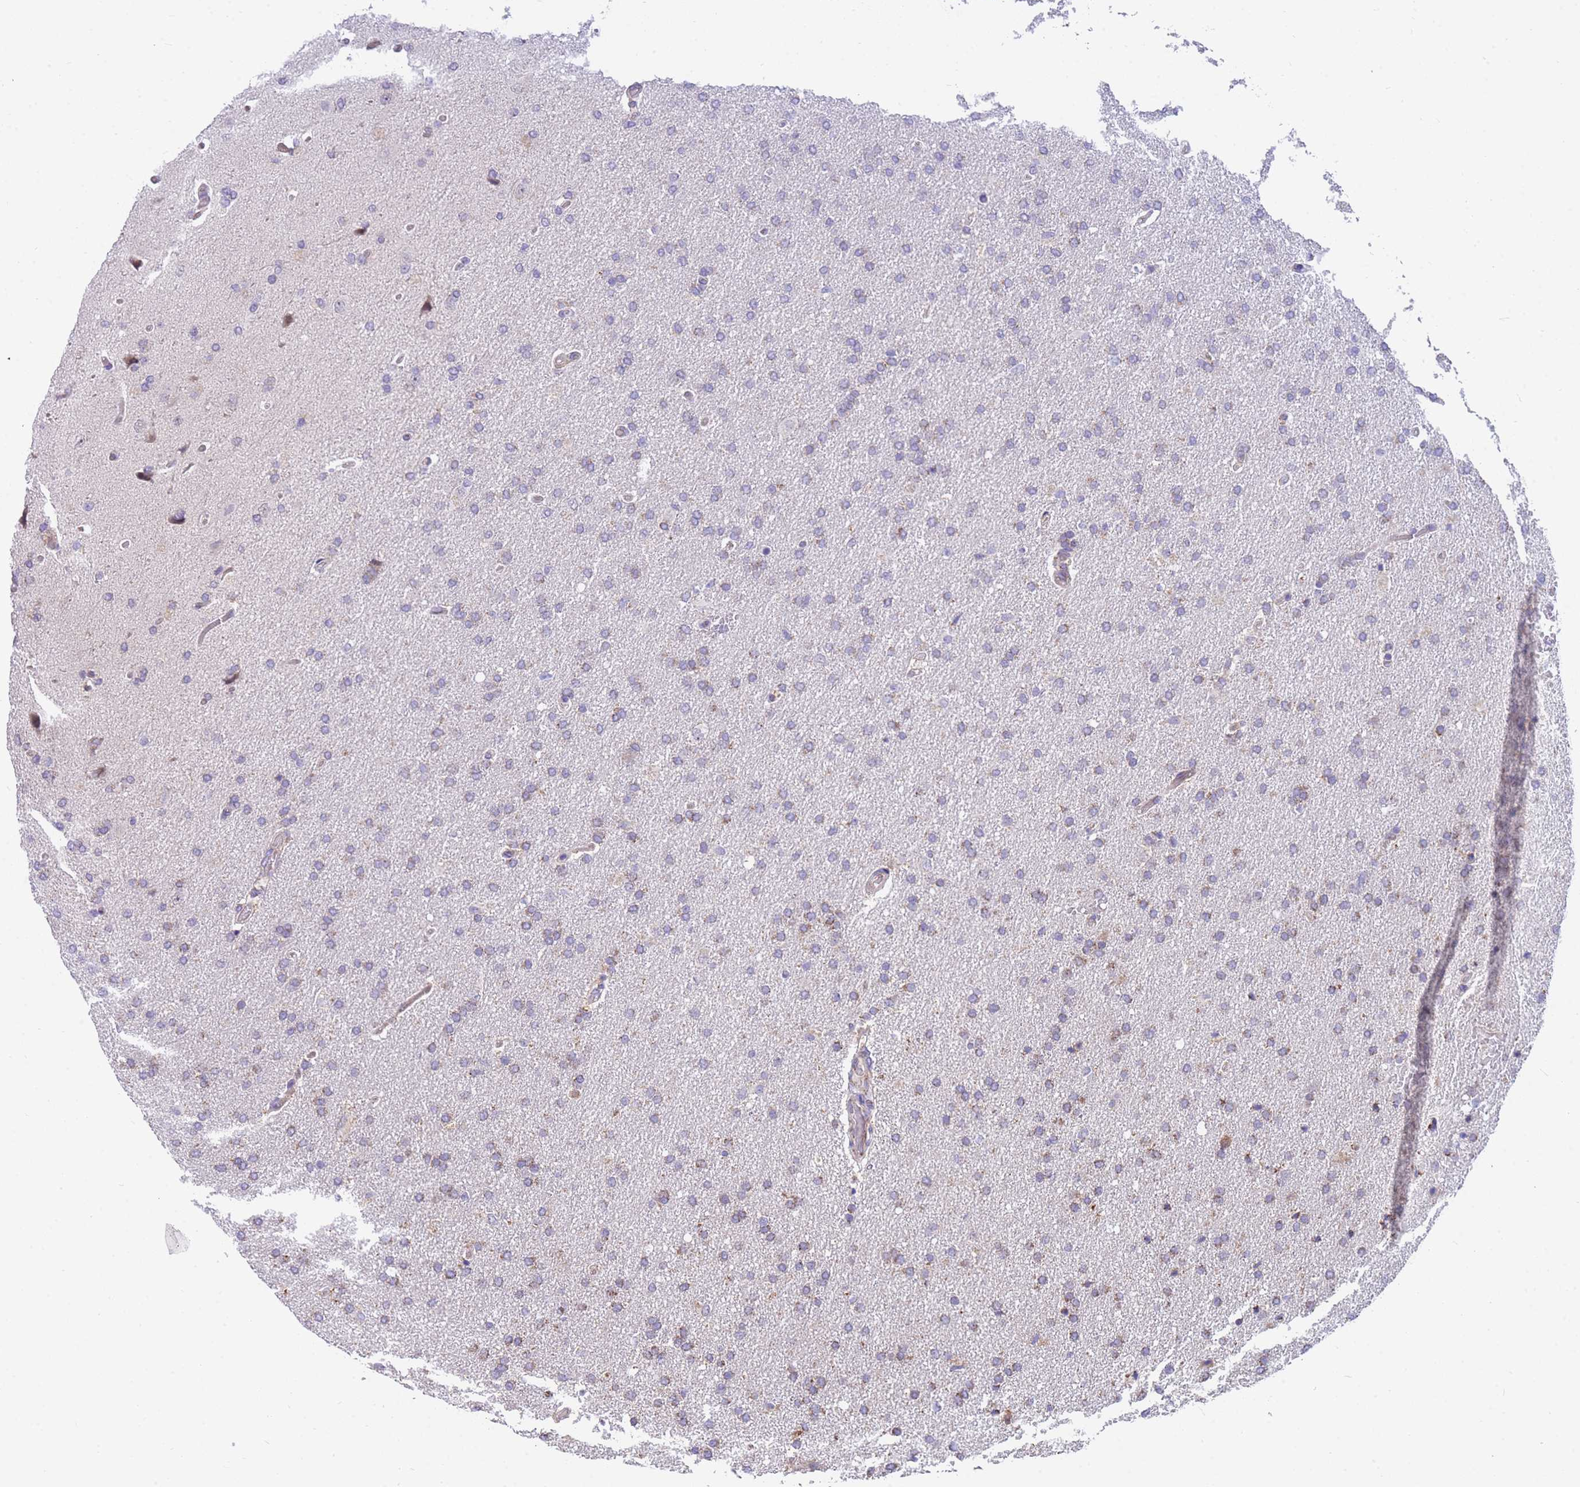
{"staining": {"intensity": "weak", "quantity": "<25%", "location": "cytoplasmic/membranous"}, "tissue": "glioma", "cell_type": "Tumor cells", "image_type": "cancer", "snomed": [{"axis": "morphology", "description": "Glioma, malignant, High grade"}, {"axis": "topography", "description": "Brain"}], "caption": "An immunohistochemistry image of glioma is shown. There is no staining in tumor cells of glioma.", "gene": "DDX49", "patient": {"sex": "male", "age": 72}}